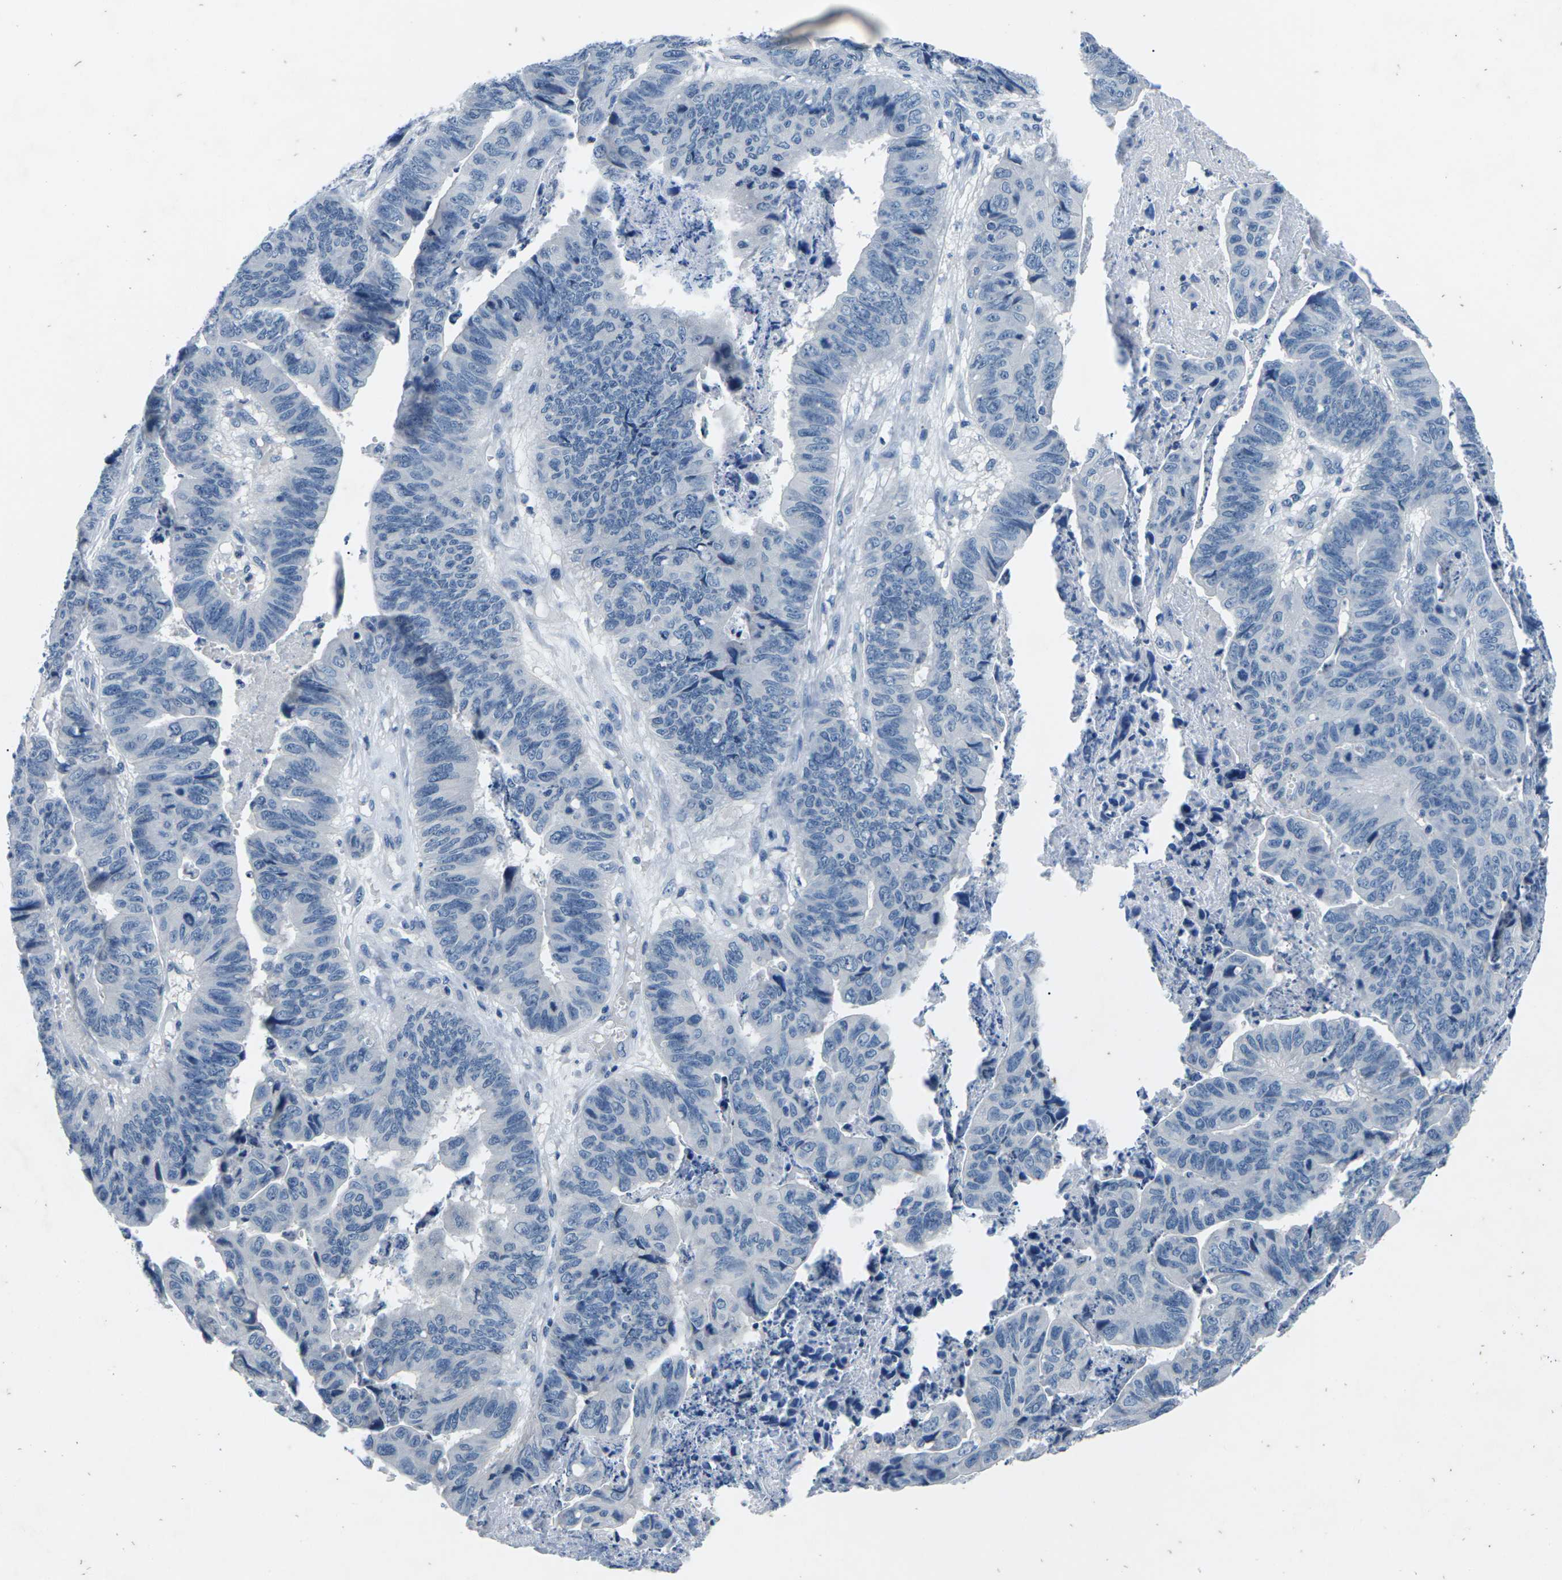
{"staining": {"intensity": "negative", "quantity": "none", "location": "none"}, "tissue": "stomach cancer", "cell_type": "Tumor cells", "image_type": "cancer", "snomed": [{"axis": "morphology", "description": "Adenocarcinoma, NOS"}, {"axis": "topography", "description": "Stomach, lower"}], "caption": "The micrograph displays no significant staining in tumor cells of adenocarcinoma (stomach).", "gene": "UMOD", "patient": {"sex": "male", "age": 77}}